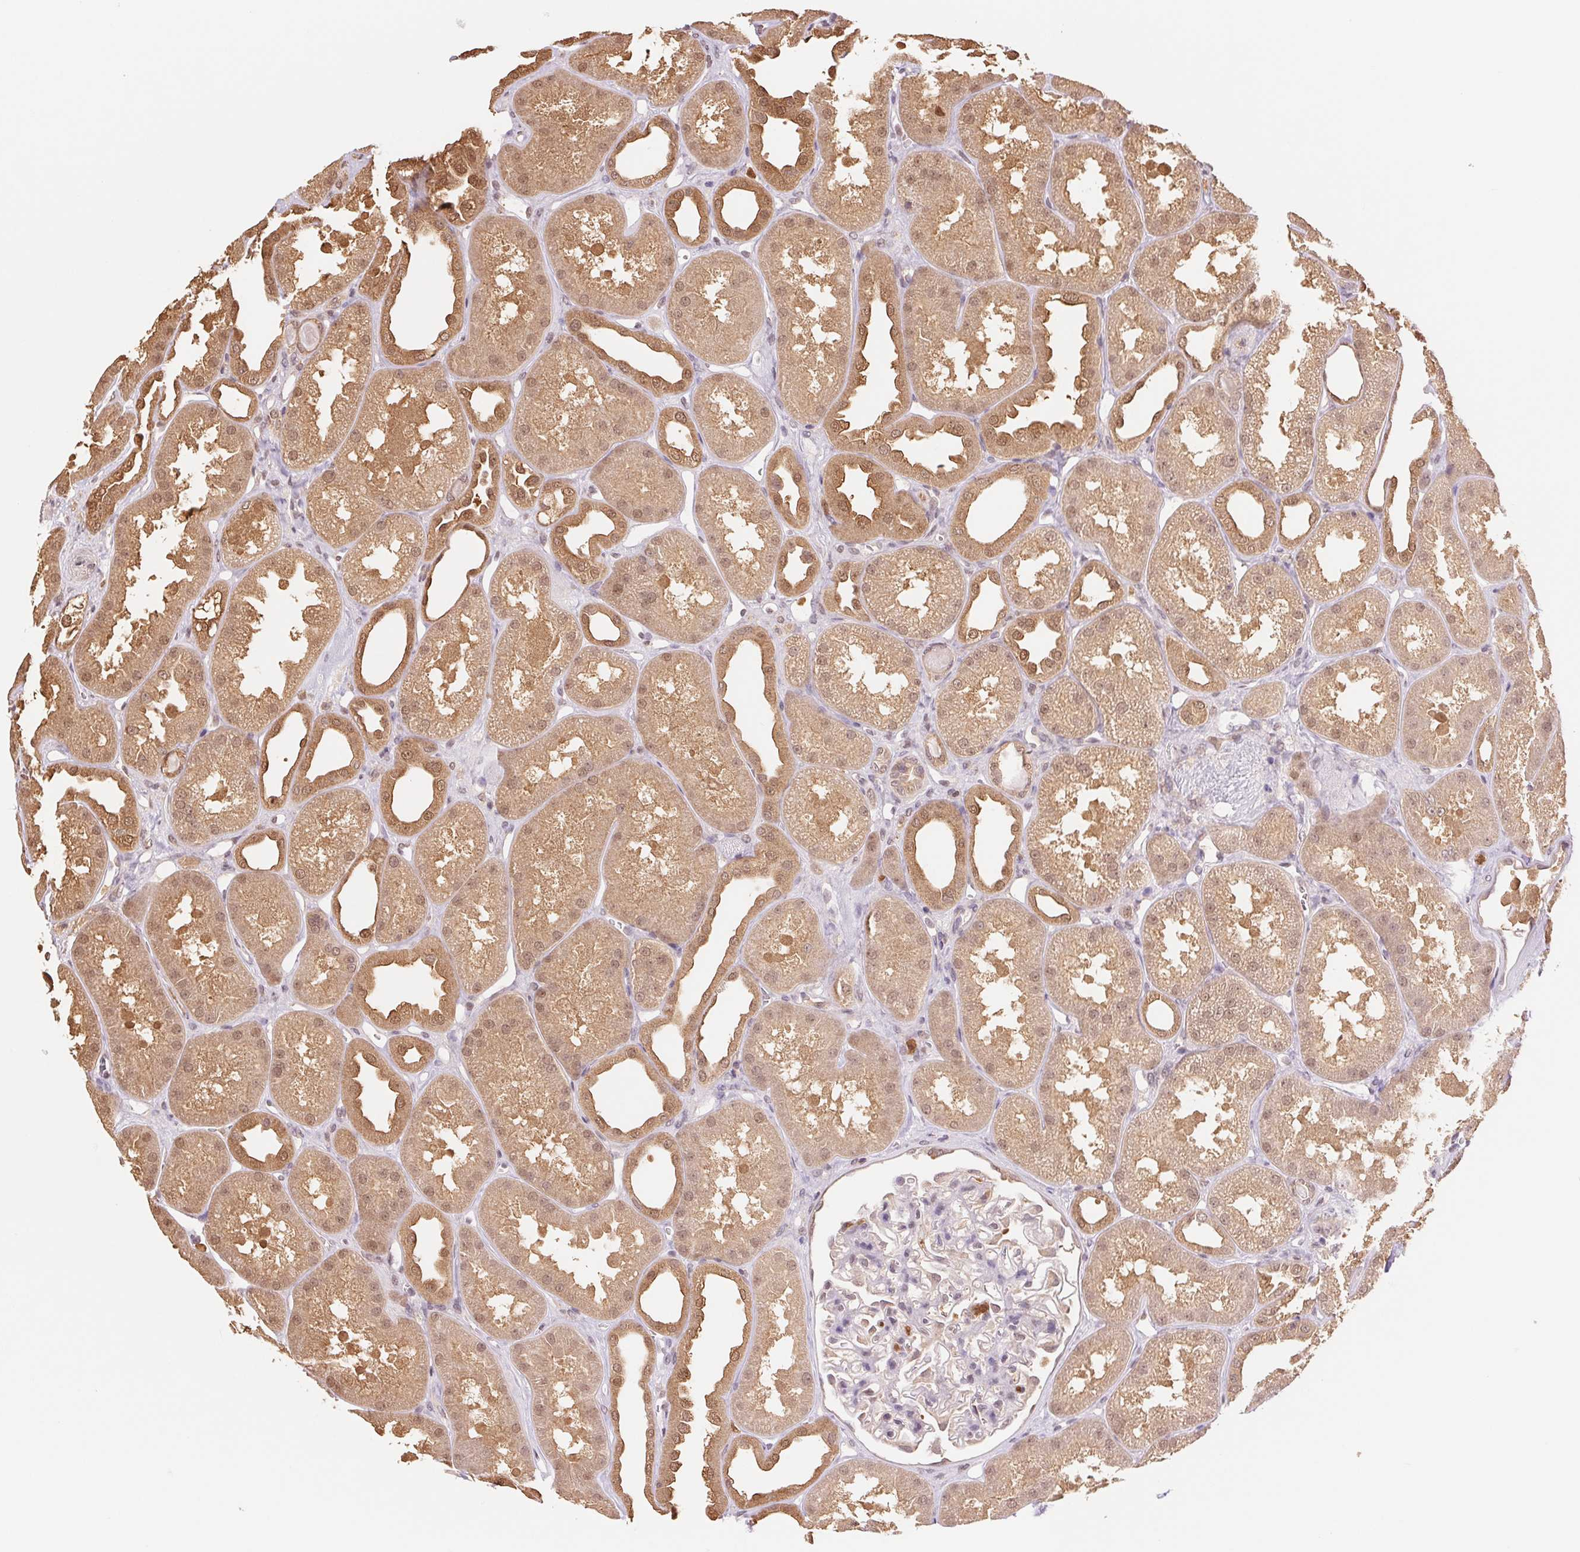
{"staining": {"intensity": "negative", "quantity": "none", "location": "none"}, "tissue": "kidney", "cell_type": "Cells in glomeruli", "image_type": "normal", "snomed": [{"axis": "morphology", "description": "Normal tissue, NOS"}, {"axis": "topography", "description": "Kidney"}], "caption": "The micrograph displays no significant staining in cells in glomeruli of kidney. (Immunohistochemistry, brightfield microscopy, high magnification).", "gene": "CDC123", "patient": {"sex": "male", "age": 61}}